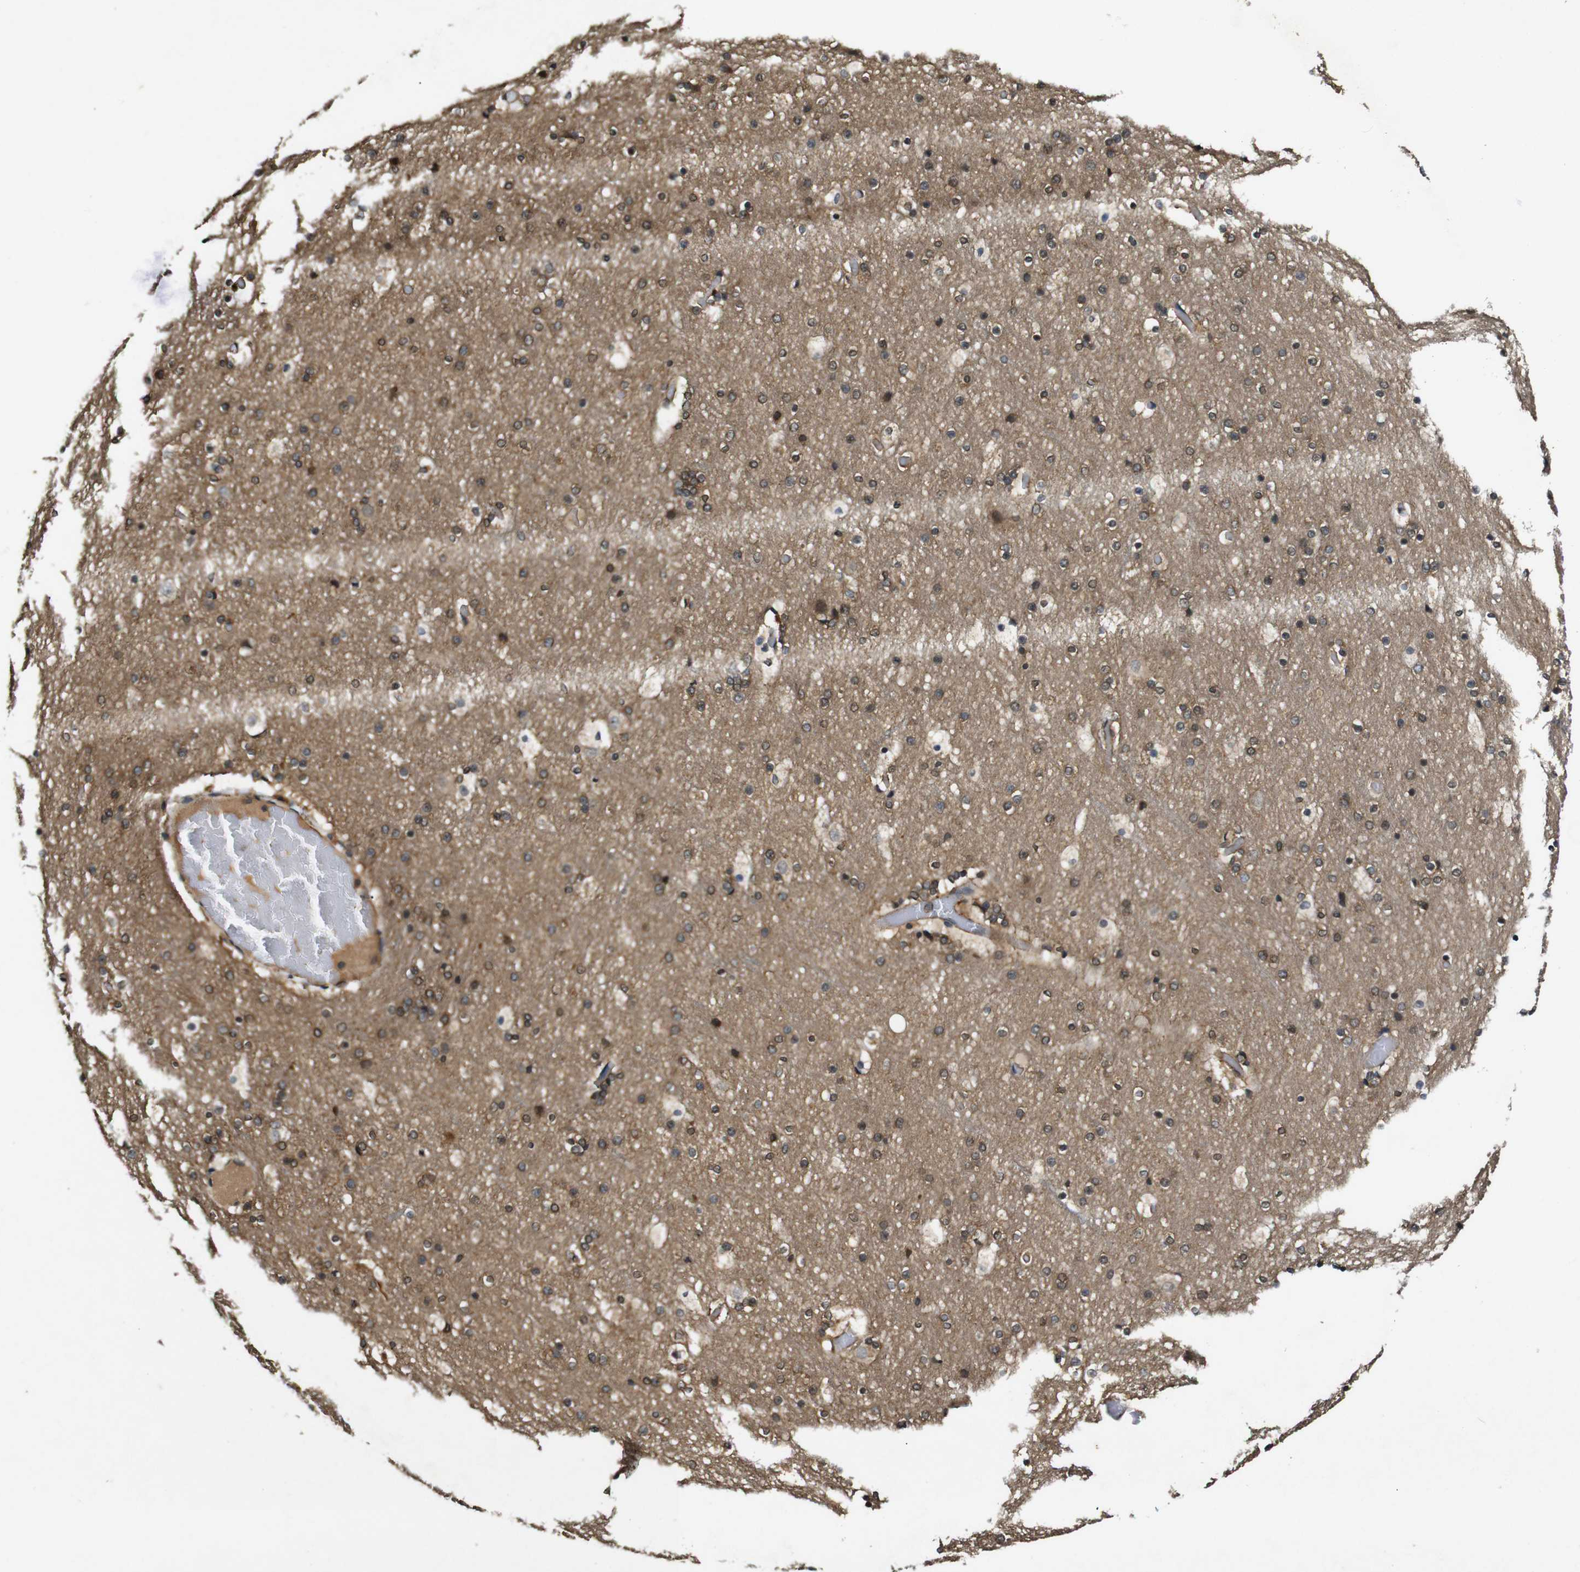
{"staining": {"intensity": "moderate", "quantity": "25%-75%", "location": "cytoplasmic/membranous"}, "tissue": "cerebral cortex", "cell_type": "Endothelial cells", "image_type": "normal", "snomed": [{"axis": "morphology", "description": "Normal tissue, NOS"}, {"axis": "topography", "description": "Cerebral cortex"}], "caption": "Moderate cytoplasmic/membranous expression for a protein is appreciated in about 25%-75% of endothelial cells of unremarkable cerebral cortex using immunohistochemistry.", "gene": "RIPK1", "patient": {"sex": "male", "age": 57}}